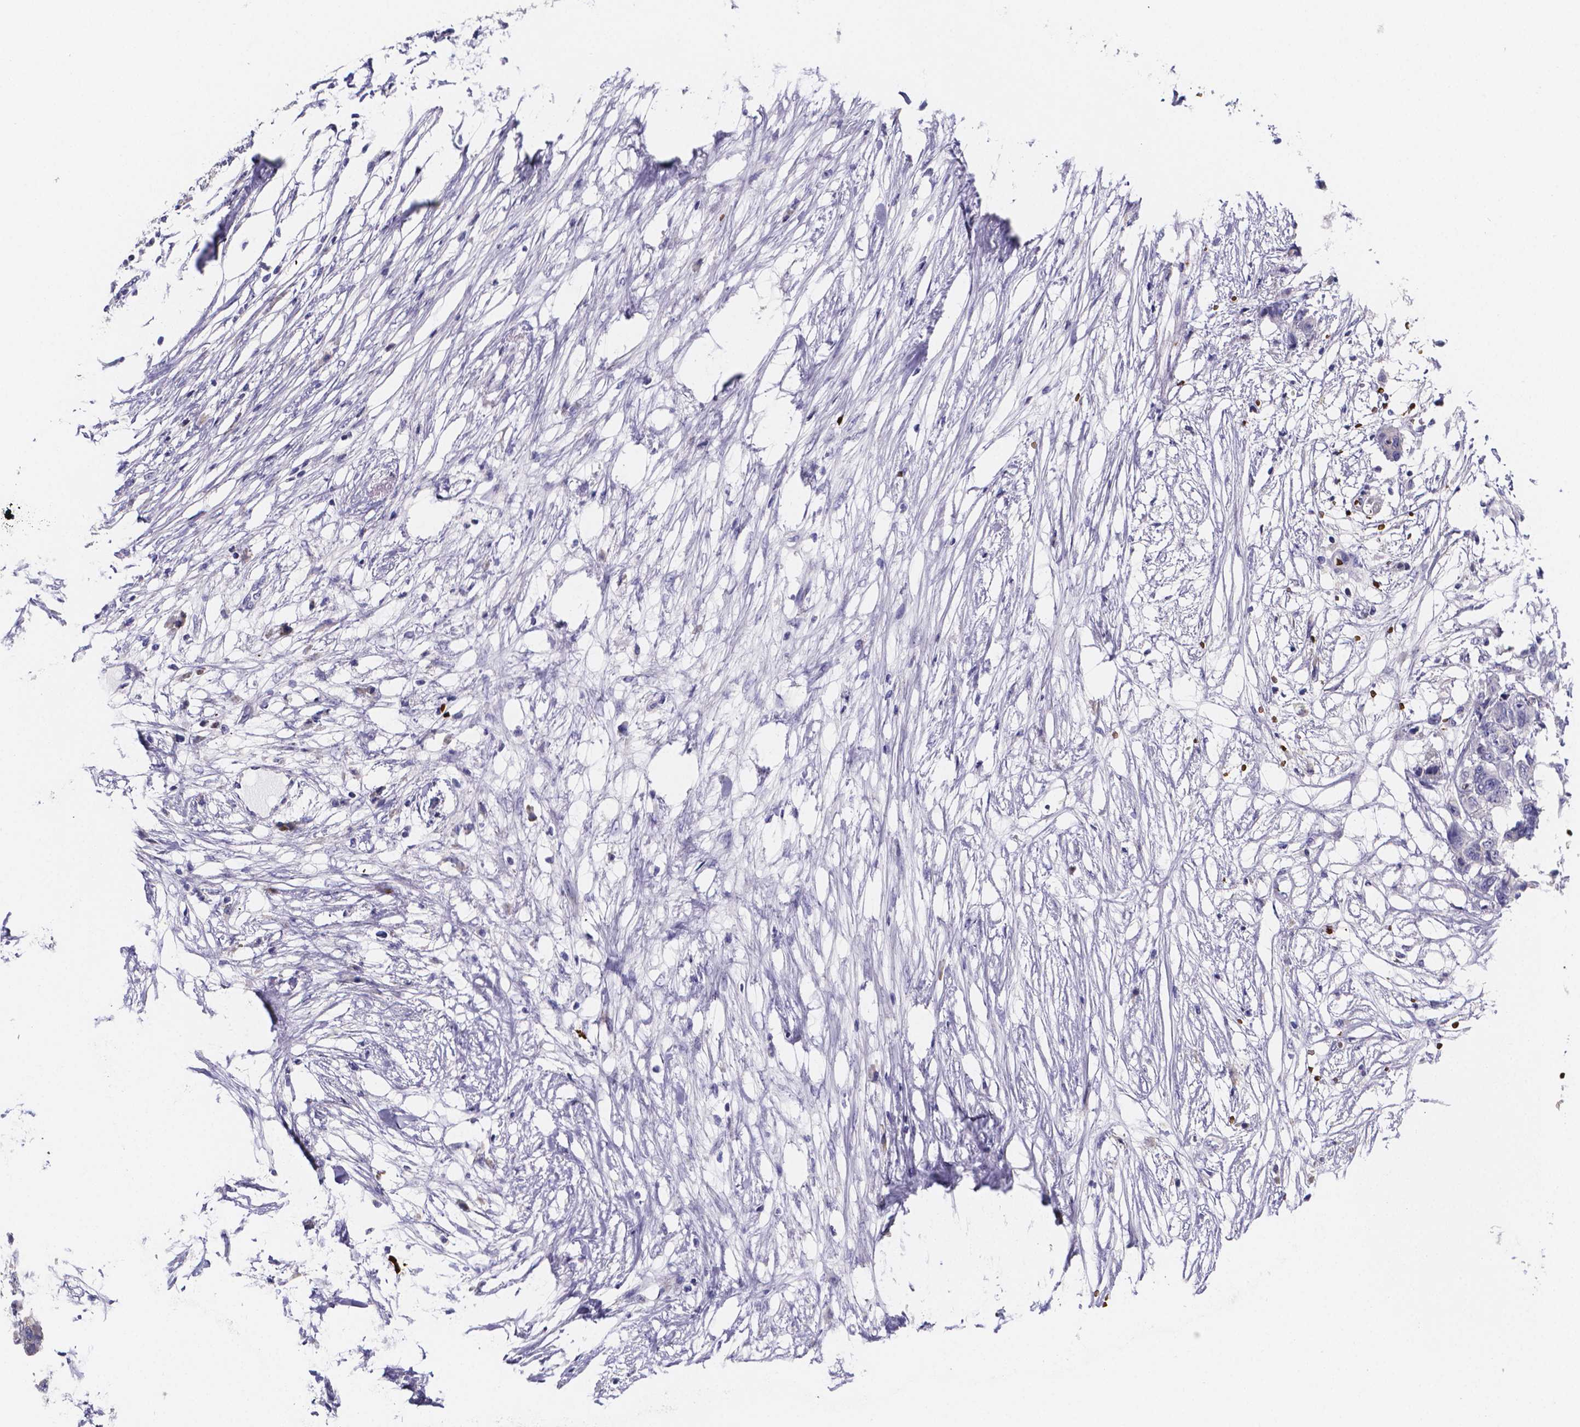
{"staining": {"intensity": "negative", "quantity": "none", "location": "none"}, "tissue": "colorectal cancer", "cell_type": "Tumor cells", "image_type": "cancer", "snomed": [{"axis": "morphology", "description": "Adenocarcinoma, NOS"}, {"axis": "topography", "description": "Colon"}], "caption": "IHC micrograph of neoplastic tissue: human adenocarcinoma (colorectal) stained with DAB exhibits no significant protein expression in tumor cells.", "gene": "GABRA3", "patient": {"sex": "female", "age": 48}}